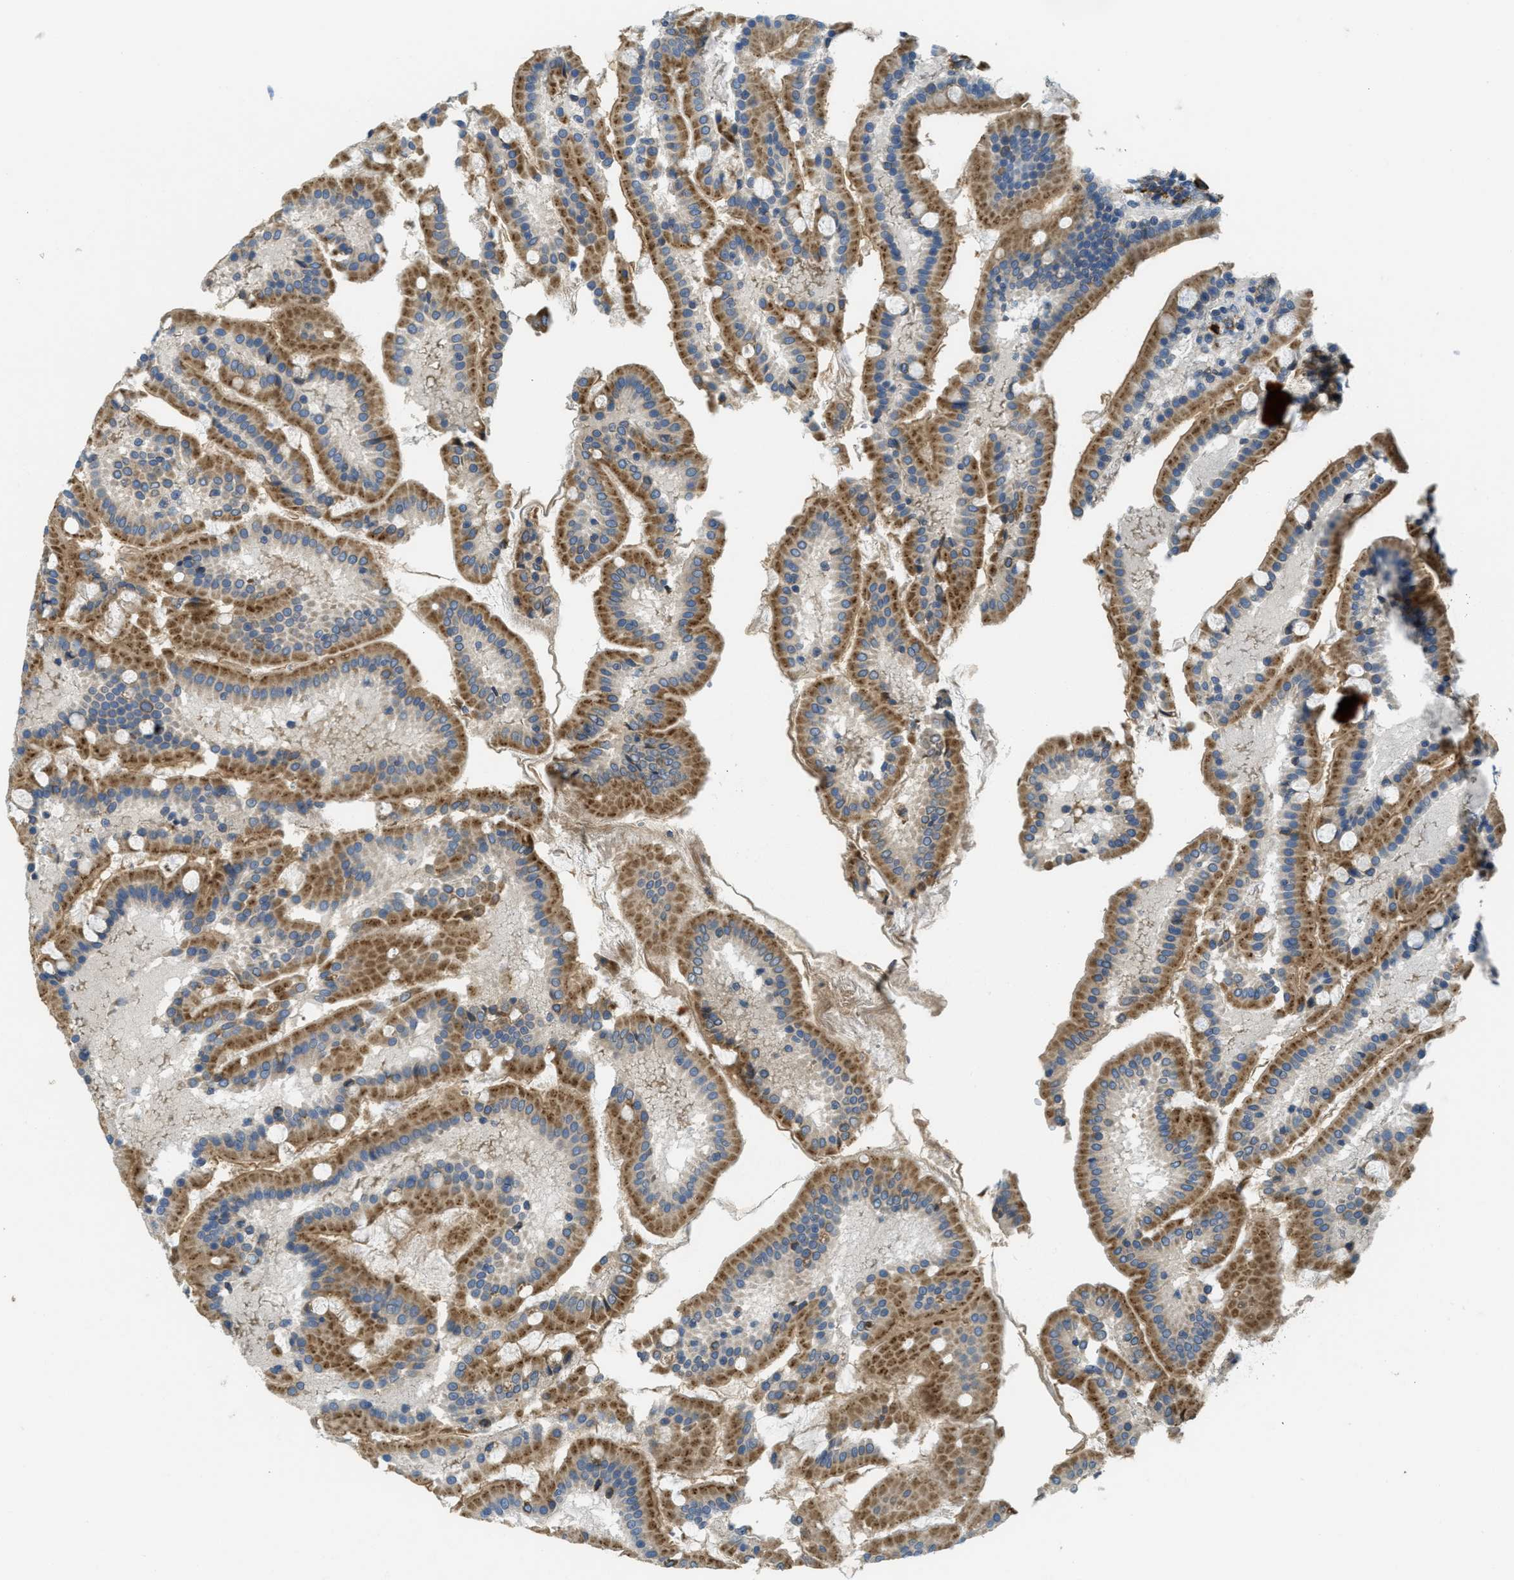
{"staining": {"intensity": "moderate", "quantity": ">75%", "location": "cytoplasmic/membranous"}, "tissue": "duodenum", "cell_type": "Glandular cells", "image_type": "normal", "snomed": [{"axis": "morphology", "description": "Normal tissue, NOS"}, {"axis": "topography", "description": "Duodenum"}], "caption": "Immunohistochemistry (IHC) (DAB) staining of benign duodenum demonstrates moderate cytoplasmic/membranous protein expression in about >75% of glandular cells. (Stains: DAB (3,3'-diaminobenzidine) in brown, nuclei in blue, Microscopy: brightfield microscopy at high magnification).", "gene": "SSR1", "patient": {"sex": "male", "age": 50}}